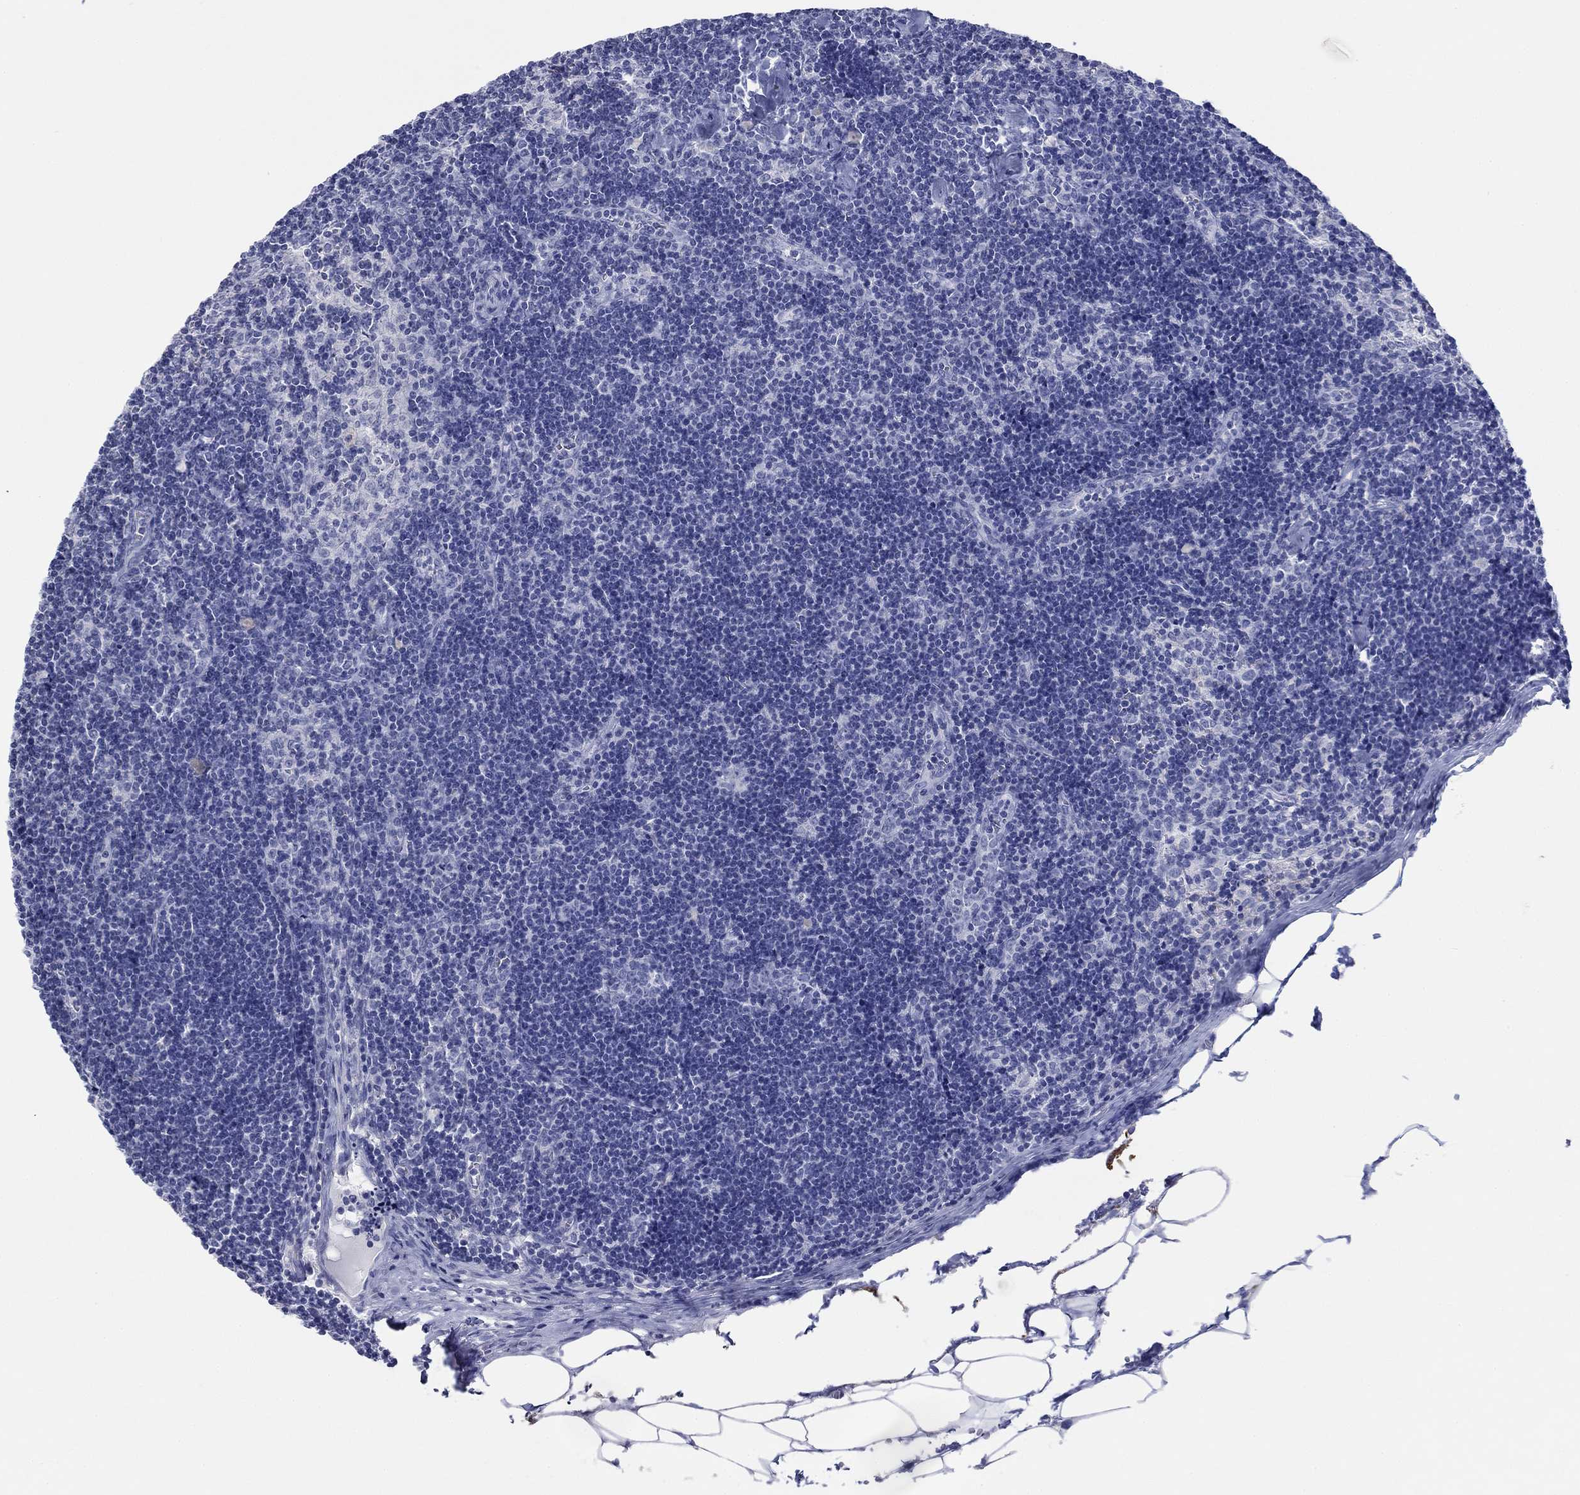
{"staining": {"intensity": "negative", "quantity": "none", "location": "none"}, "tissue": "lymph node", "cell_type": "Germinal center cells", "image_type": "normal", "snomed": [{"axis": "morphology", "description": "Normal tissue, NOS"}, {"axis": "topography", "description": "Lymph node"}], "caption": "Lymph node was stained to show a protein in brown. There is no significant staining in germinal center cells. (DAB (3,3'-diaminobenzidine) IHC, high magnification).", "gene": "PDYN", "patient": {"sex": "female", "age": 51}}